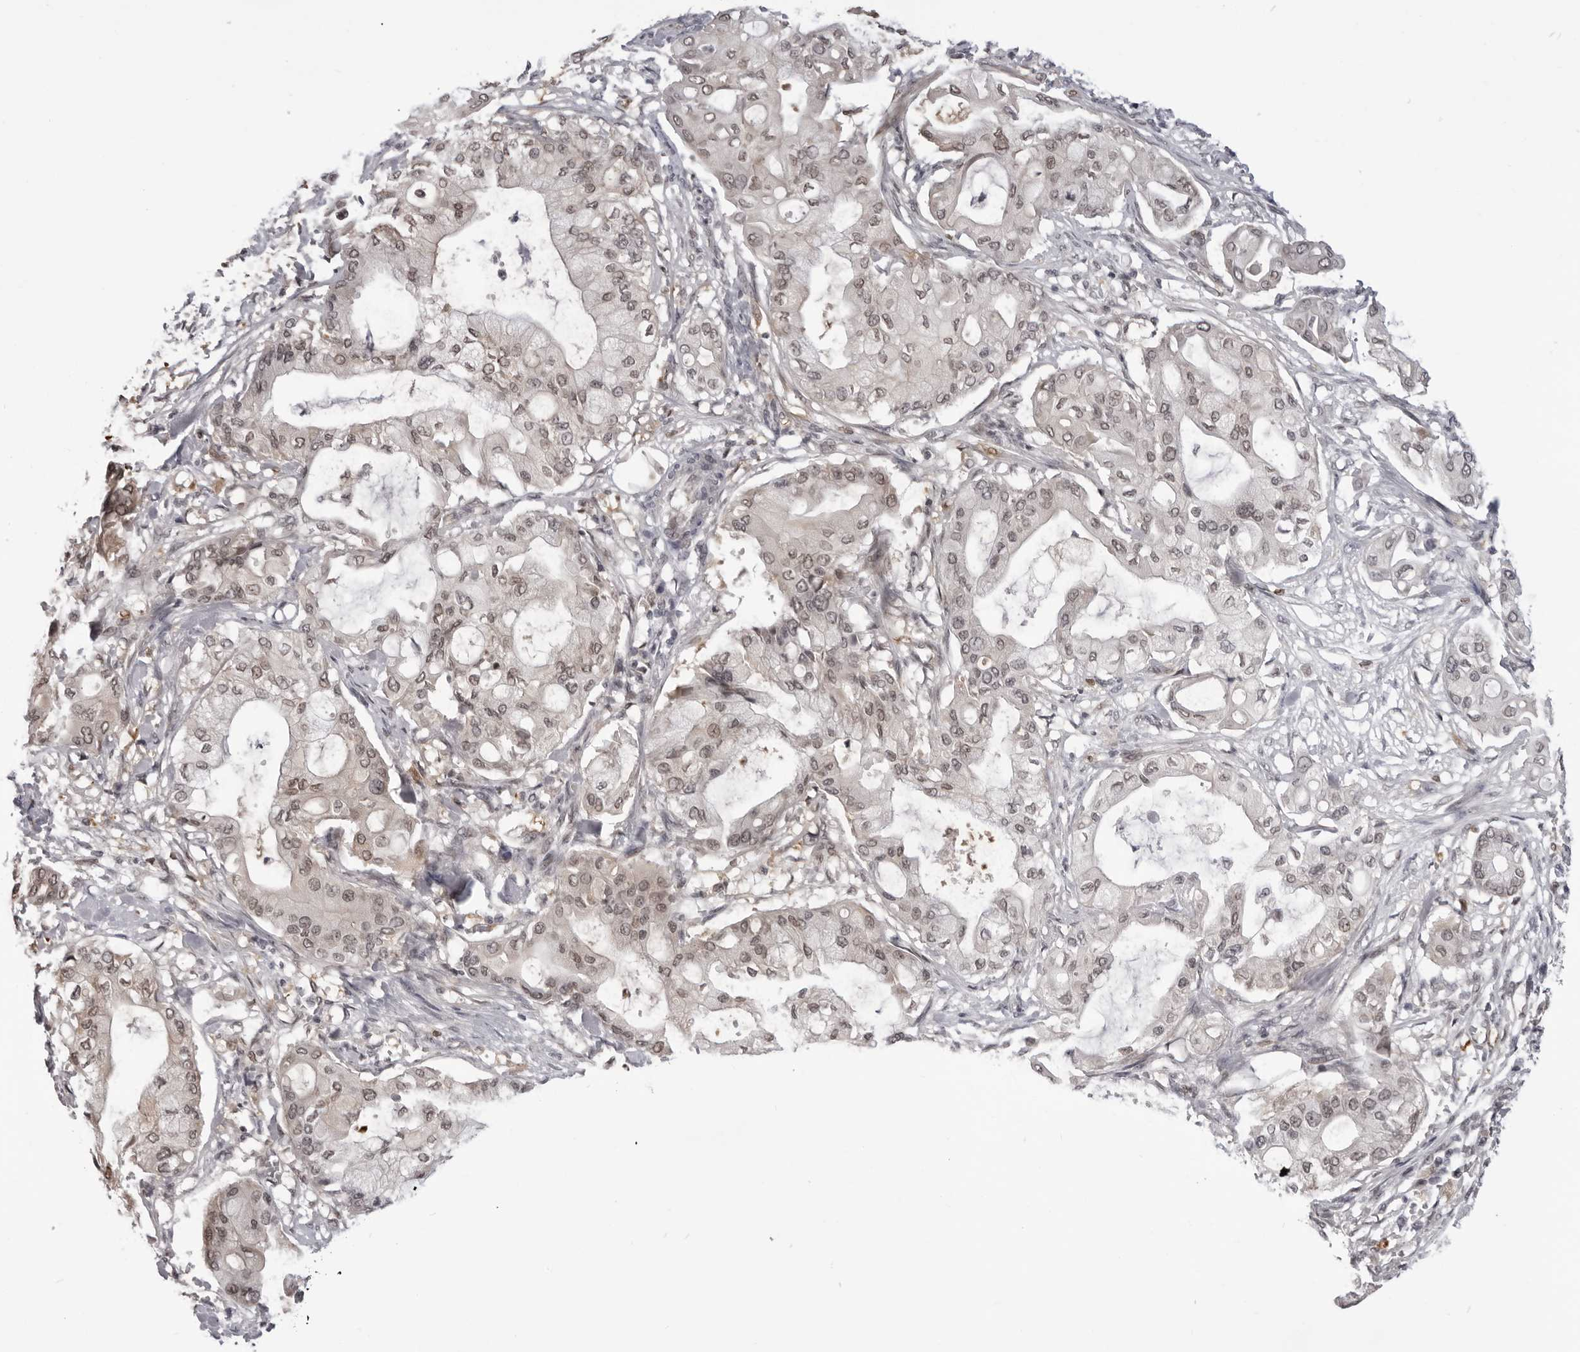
{"staining": {"intensity": "moderate", "quantity": "25%-75%", "location": "cytoplasmic/membranous,nuclear"}, "tissue": "pancreatic cancer", "cell_type": "Tumor cells", "image_type": "cancer", "snomed": [{"axis": "morphology", "description": "Adenocarcinoma, NOS"}, {"axis": "morphology", "description": "Adenocarcinoma, metastatic, NOS"}, {"axis": "topography", "description": "Lymph node"}, {"axis": "topography", "description": "Pancreas"}, {"axis": "topography", "description": "Duodenum"}], "caption": "Approximately 25%-75% of tumor cells in human pancreatic cancer demonstrate moderate cytoplasmic/membranous and nuclear protein expression as visualized by brown immunohistochemical staining.", "gene": "SRGAP2", "patient": {"sex": "female", "age": 64}}